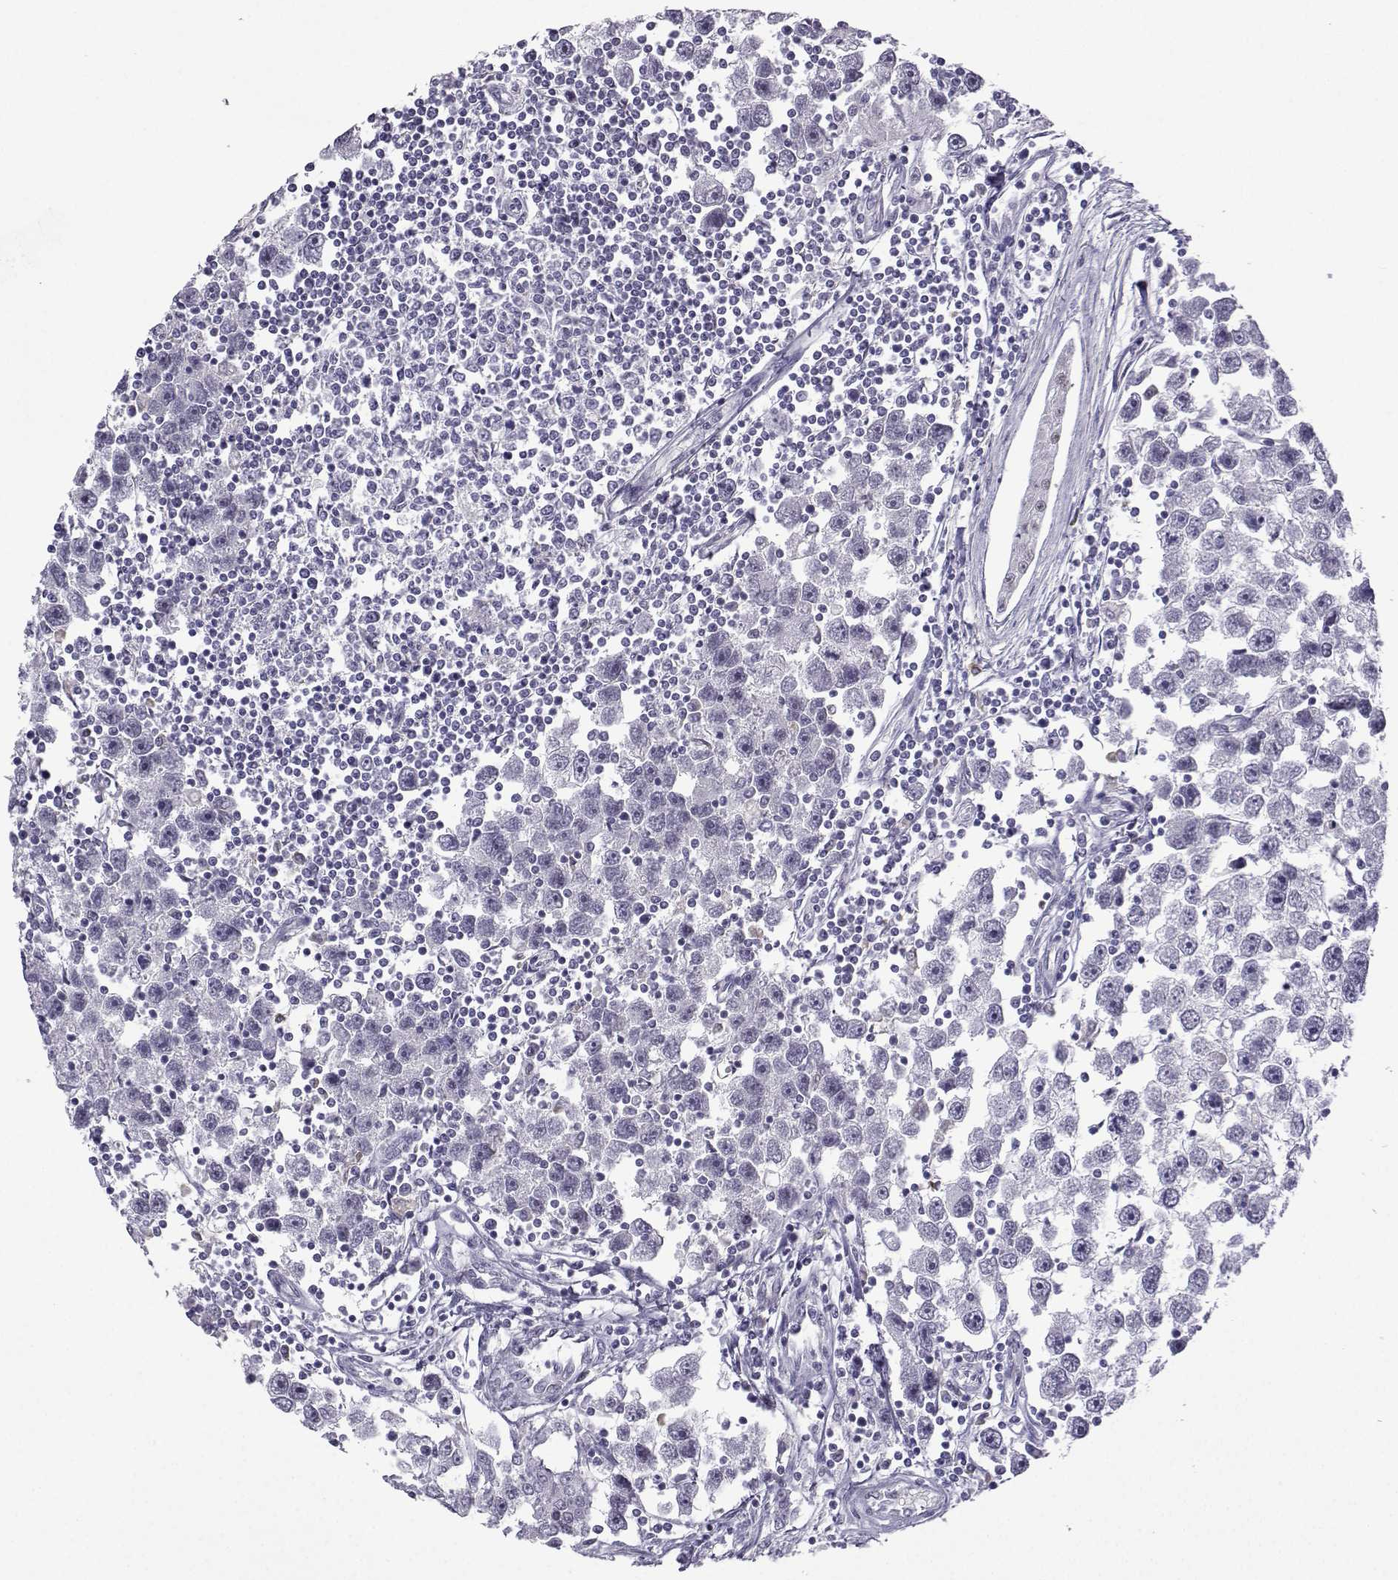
{"staining": {"intensity": "negative", "quantity": "none", "location": "none"}, "tissue": "testis cancer", "cell_type": "Tumor cells", "image_type": "cancer", "snomed": [{"axis": "morphology", "description": "Seminoma, NOS"}, {"axis": "topography", "description": "Testis"}], "caption": "DAB (3,3'-diaminobenzidine) immunohistochemical staining of testis cancer (seminoma) exhibits no significant expression in tumor cells. (DAB (3,3'-diaminobenzidine) immunohistochemistry visualized using brightfield microscopy, high magnification).", "gene": "MRGBP", "patient": {"sex": "male", "age": 30}}